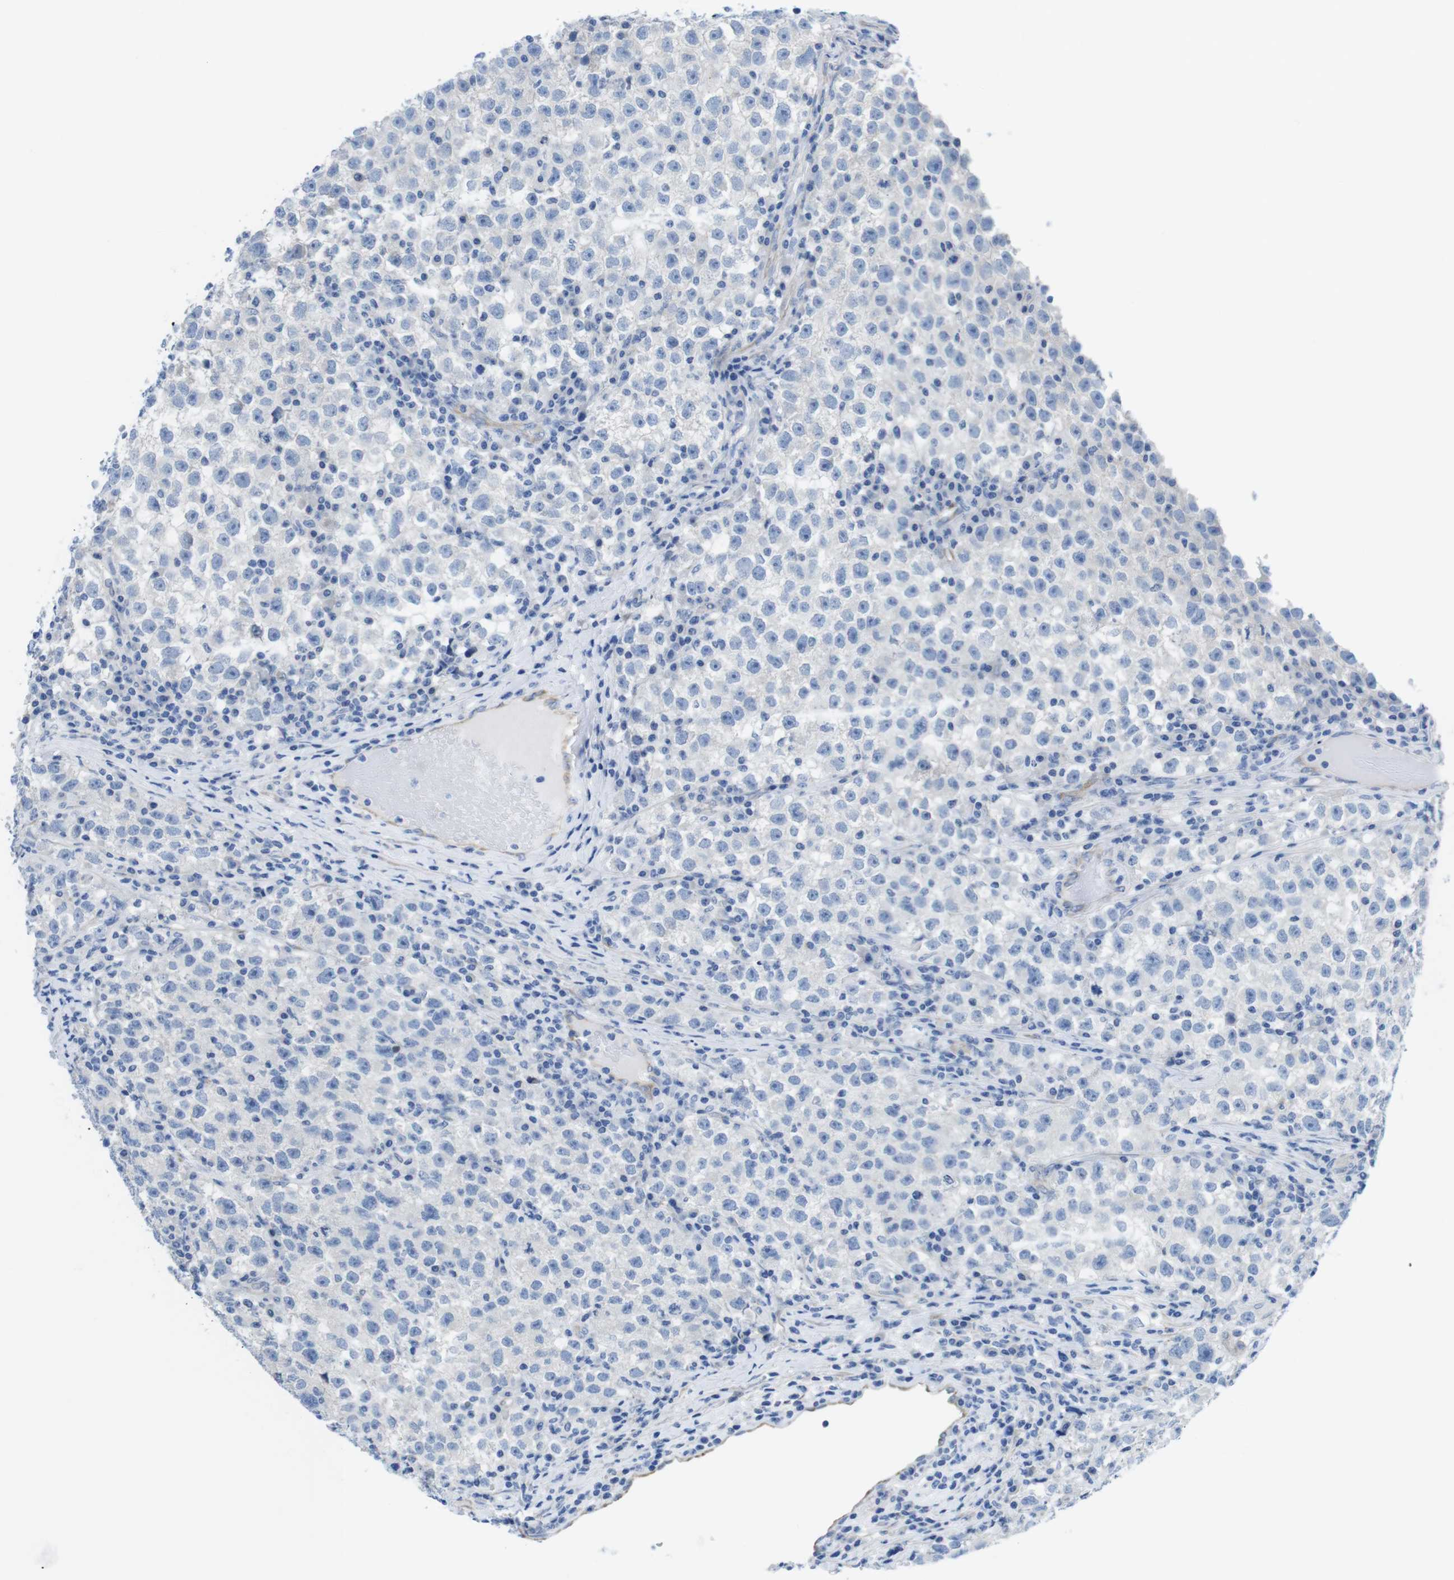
{"staining": {"intensity": "negative", "quantity": "none", "location": "none"}, "tissue": "testis cancer", "cell_type": "Tumor cells", "image_type": "cancer", "snomed": [{"axis": "morphology", "description": "Seminoma, NOS"}, {"axis": "topography", "description": "Testis"}], "caption": "Image shows no protein staining in tumor cells of testis cancer (seminoma) tissue.", "gene": "CDH8", "patient": {"sex": "male", "age": 22}}